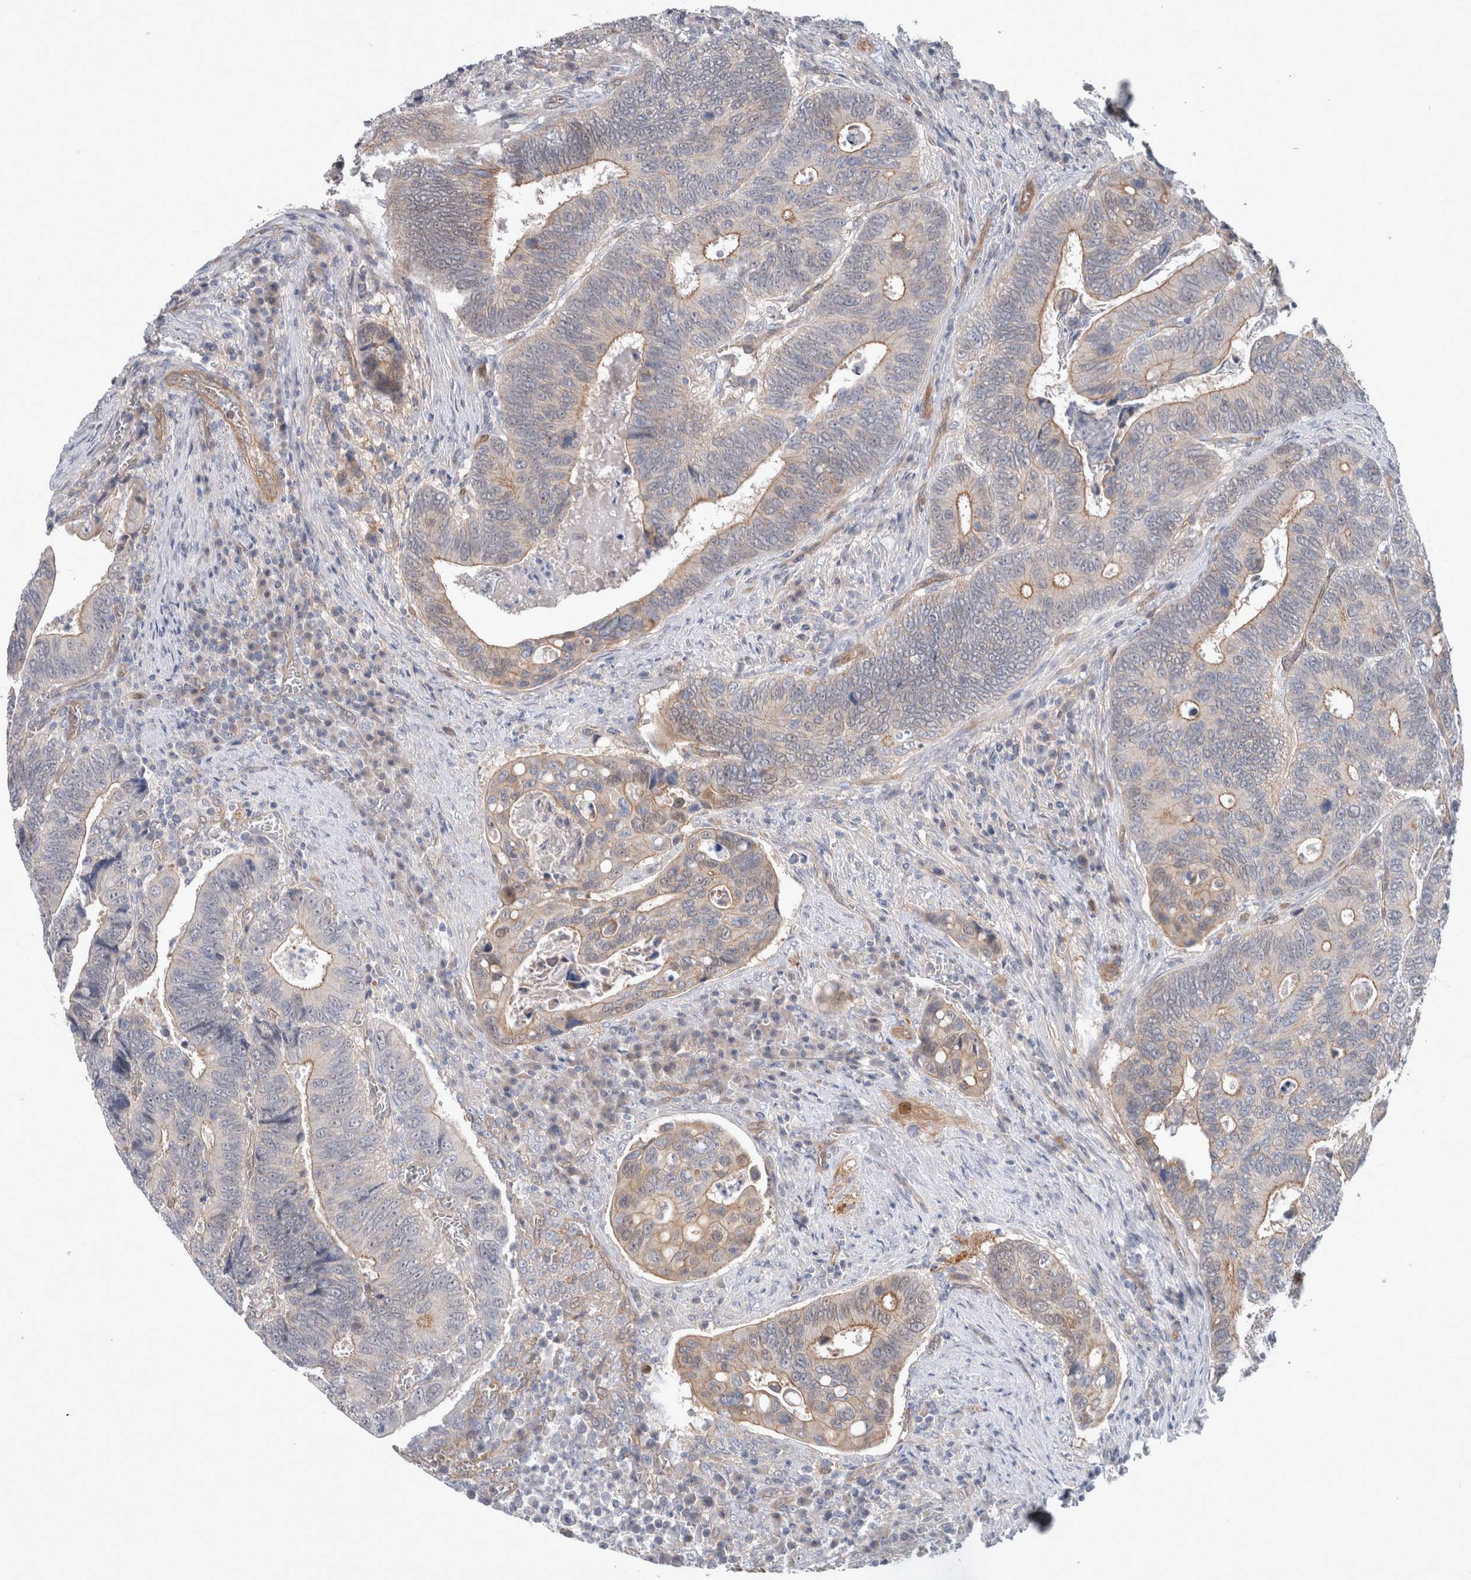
{"staining": {"intensity": "weak", "quantity": "<25%", "location": "cytoplasmic/membranous"}, "tissue": "colorectal cancer", "cell_type": "Tumor cells", "image_type": "cancer", "snomed": [{"axis": "morphology", "description": "Inflammation, NOS"}, {"axis": "morphology", "description": "Adenocarcinoma, NOS"}, {"axis": "topography", "description": "Colon"}], "caption": "The image shows no staining of tumor cells in colorectal cancer (adenocarcinoma).", "gene": "BCAM", "patient": {"sex": "male", "age": 72}}